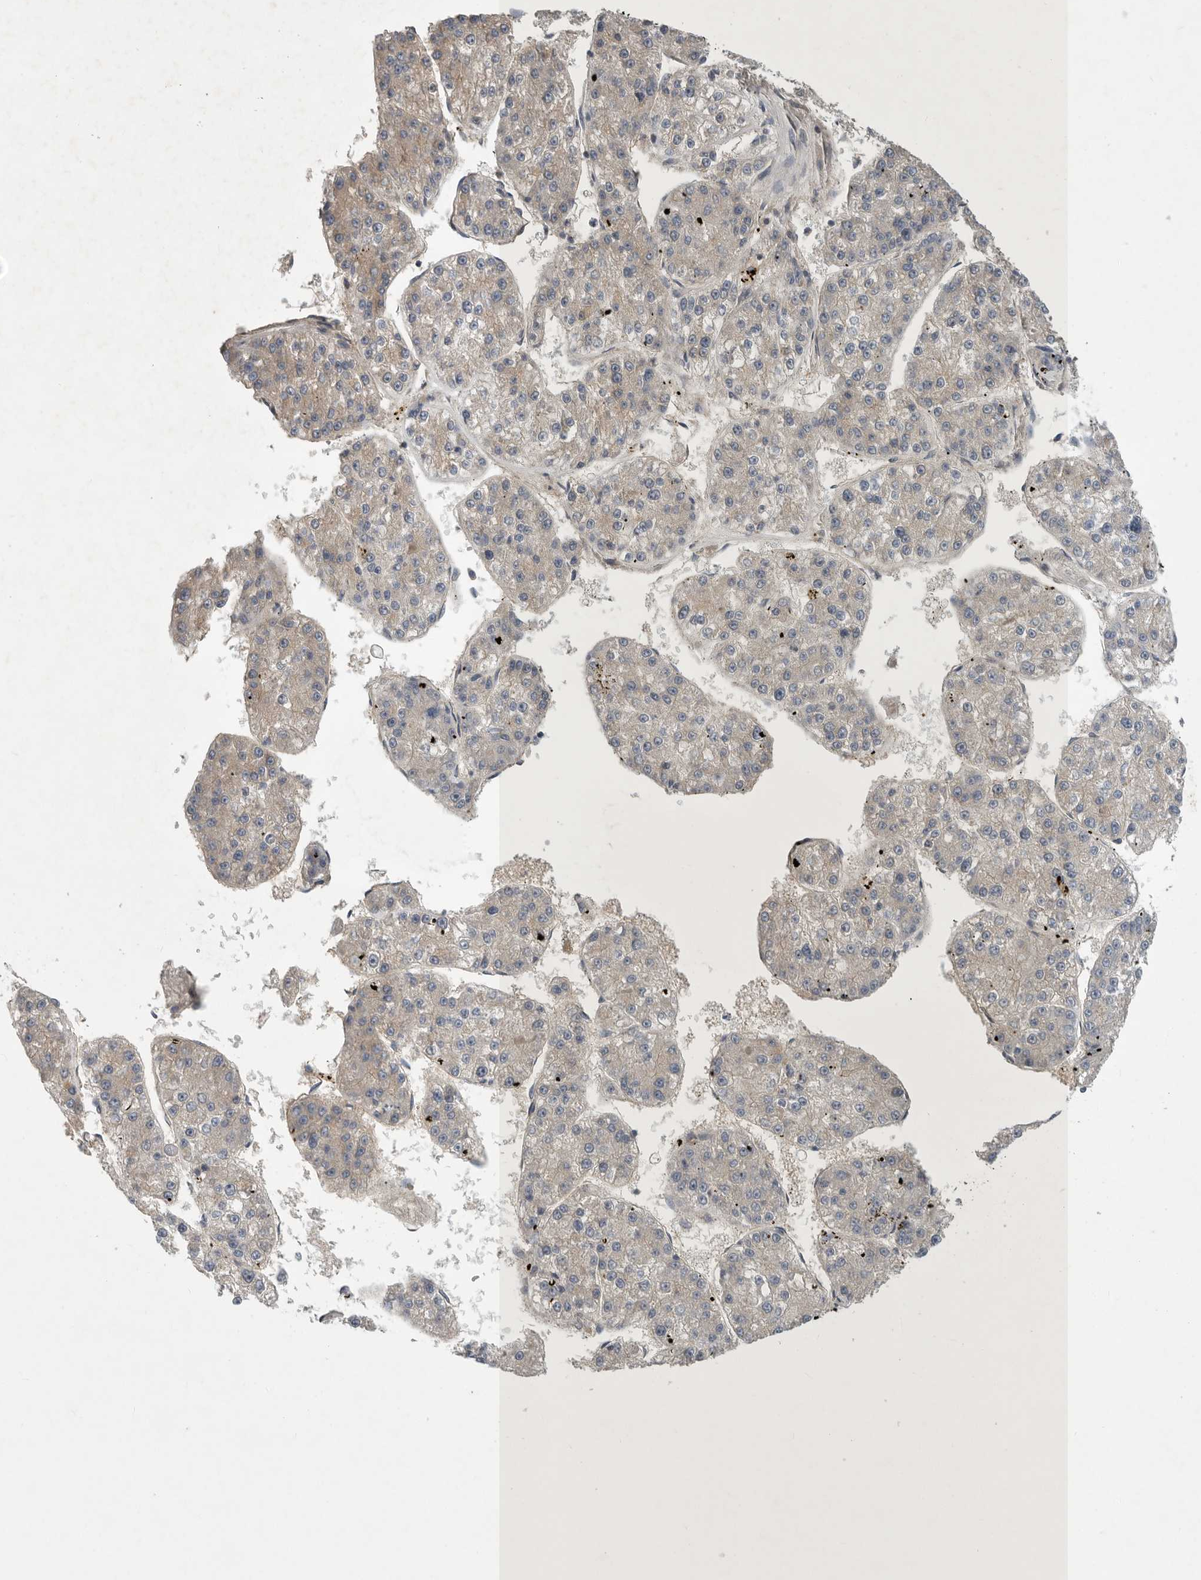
{"staining": {"intensity": "negative", "quantity": "none", "location": "none"}, "tissue": "liver cancer", "cell_type": "Tumor cells", "image_type": "cancer", "snomed": [{"axis": "morphology", "description": "Carcinoma, Hepatocellular, NOS"}, {"axis": "topography", "description": "Liver"}], "caption": "An image of human liver cancer is negative for staining in tumor cells.", "gene": "MLPH", "patient": {"sex": "female", "age": 73}}